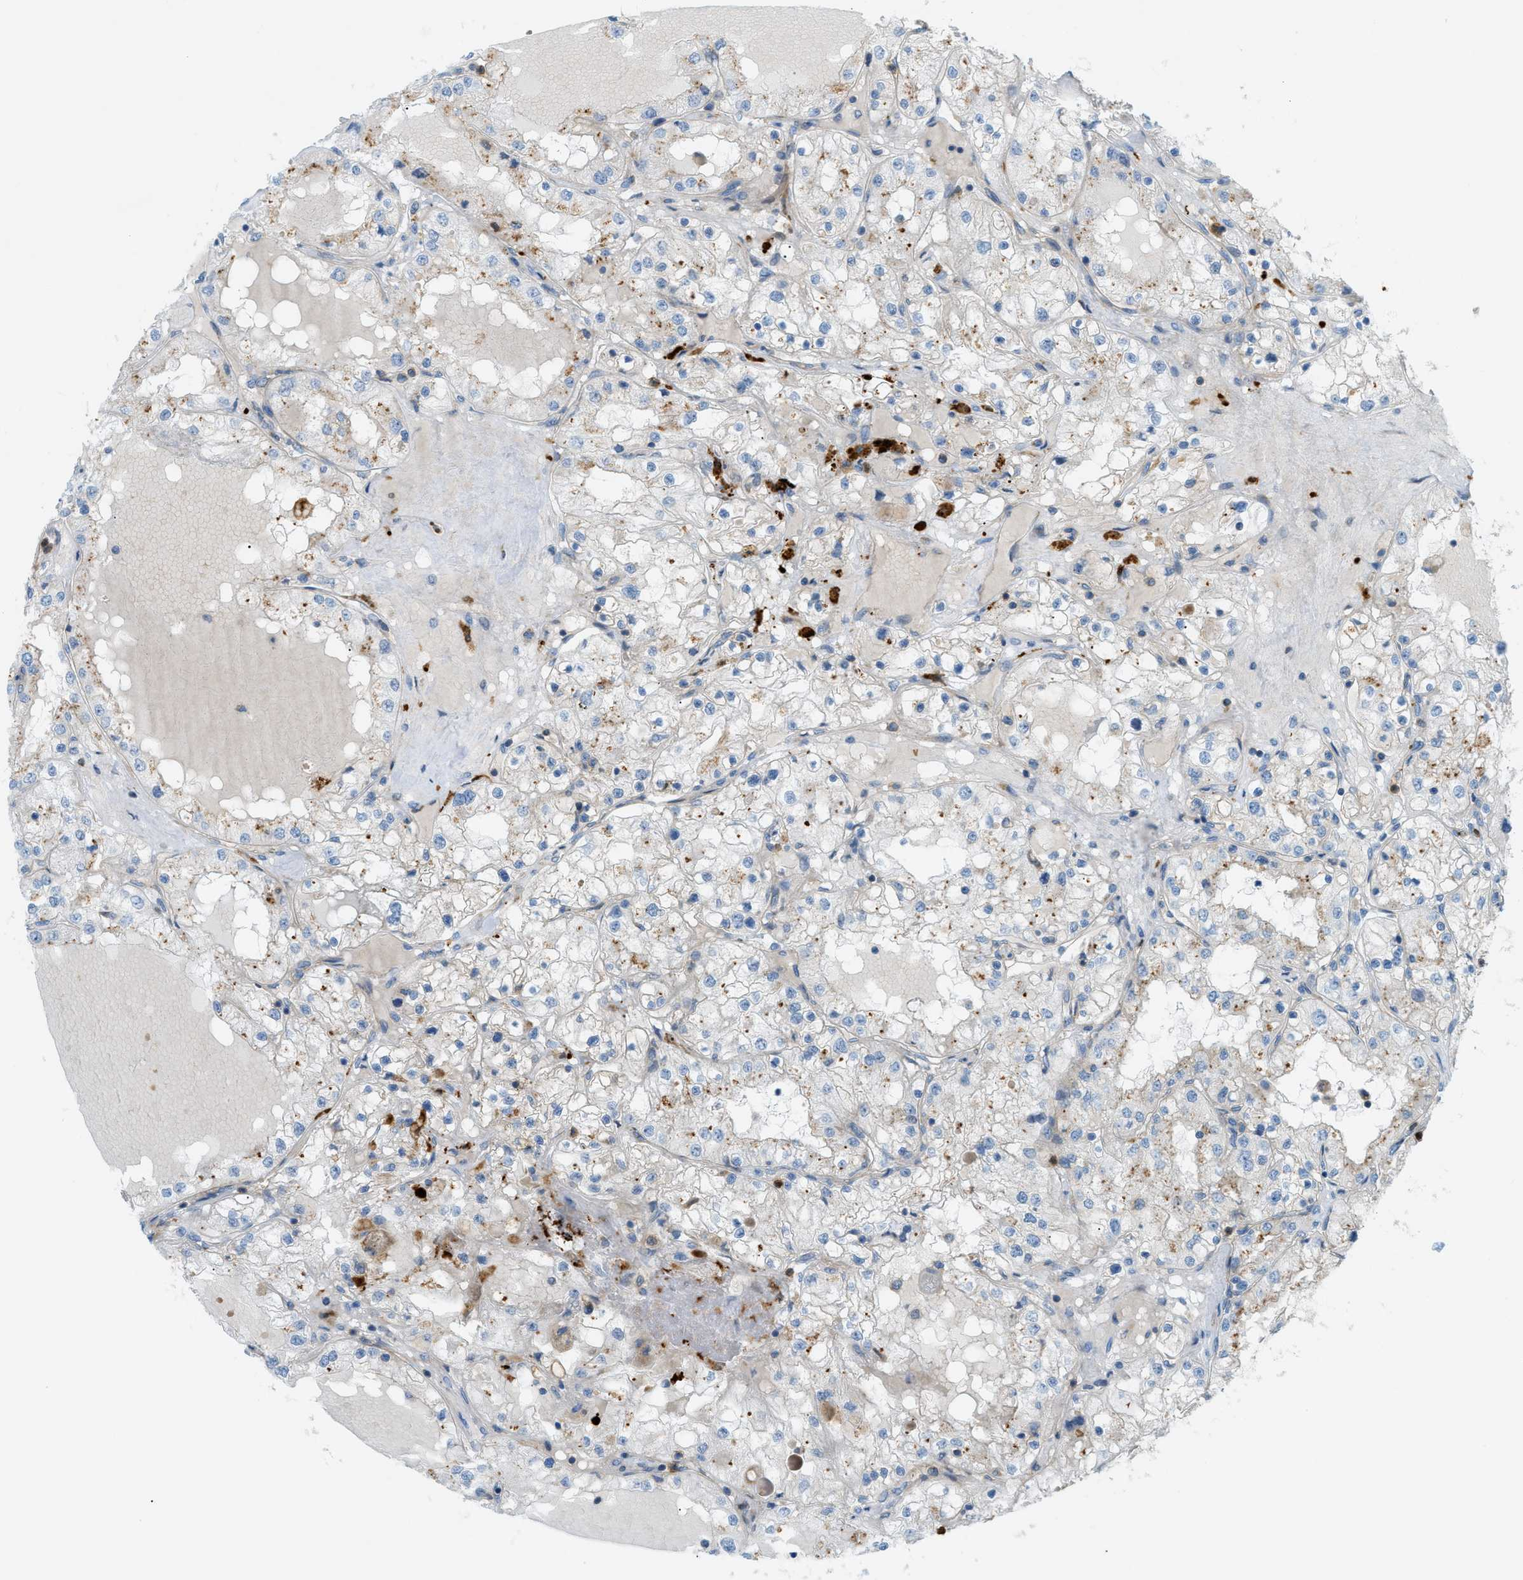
{"staining": {"intensity": "negative", "quantity": "none", "location": "none"}, "tissue": "renal cancer", "cell_type": "Tumor cells", "image_type": "cancer", "snomed": [{"axis": "morphology", "description": "Adenocarcinoma, NOS"}, {"axis": "topography", "description": "Kidney"}], "caption": "There is no significant positivity in tumor cells of renal cancer (adenocarcinoma).", "gene": "GRK6", "patient": {"sex": "male", "age": 68}}